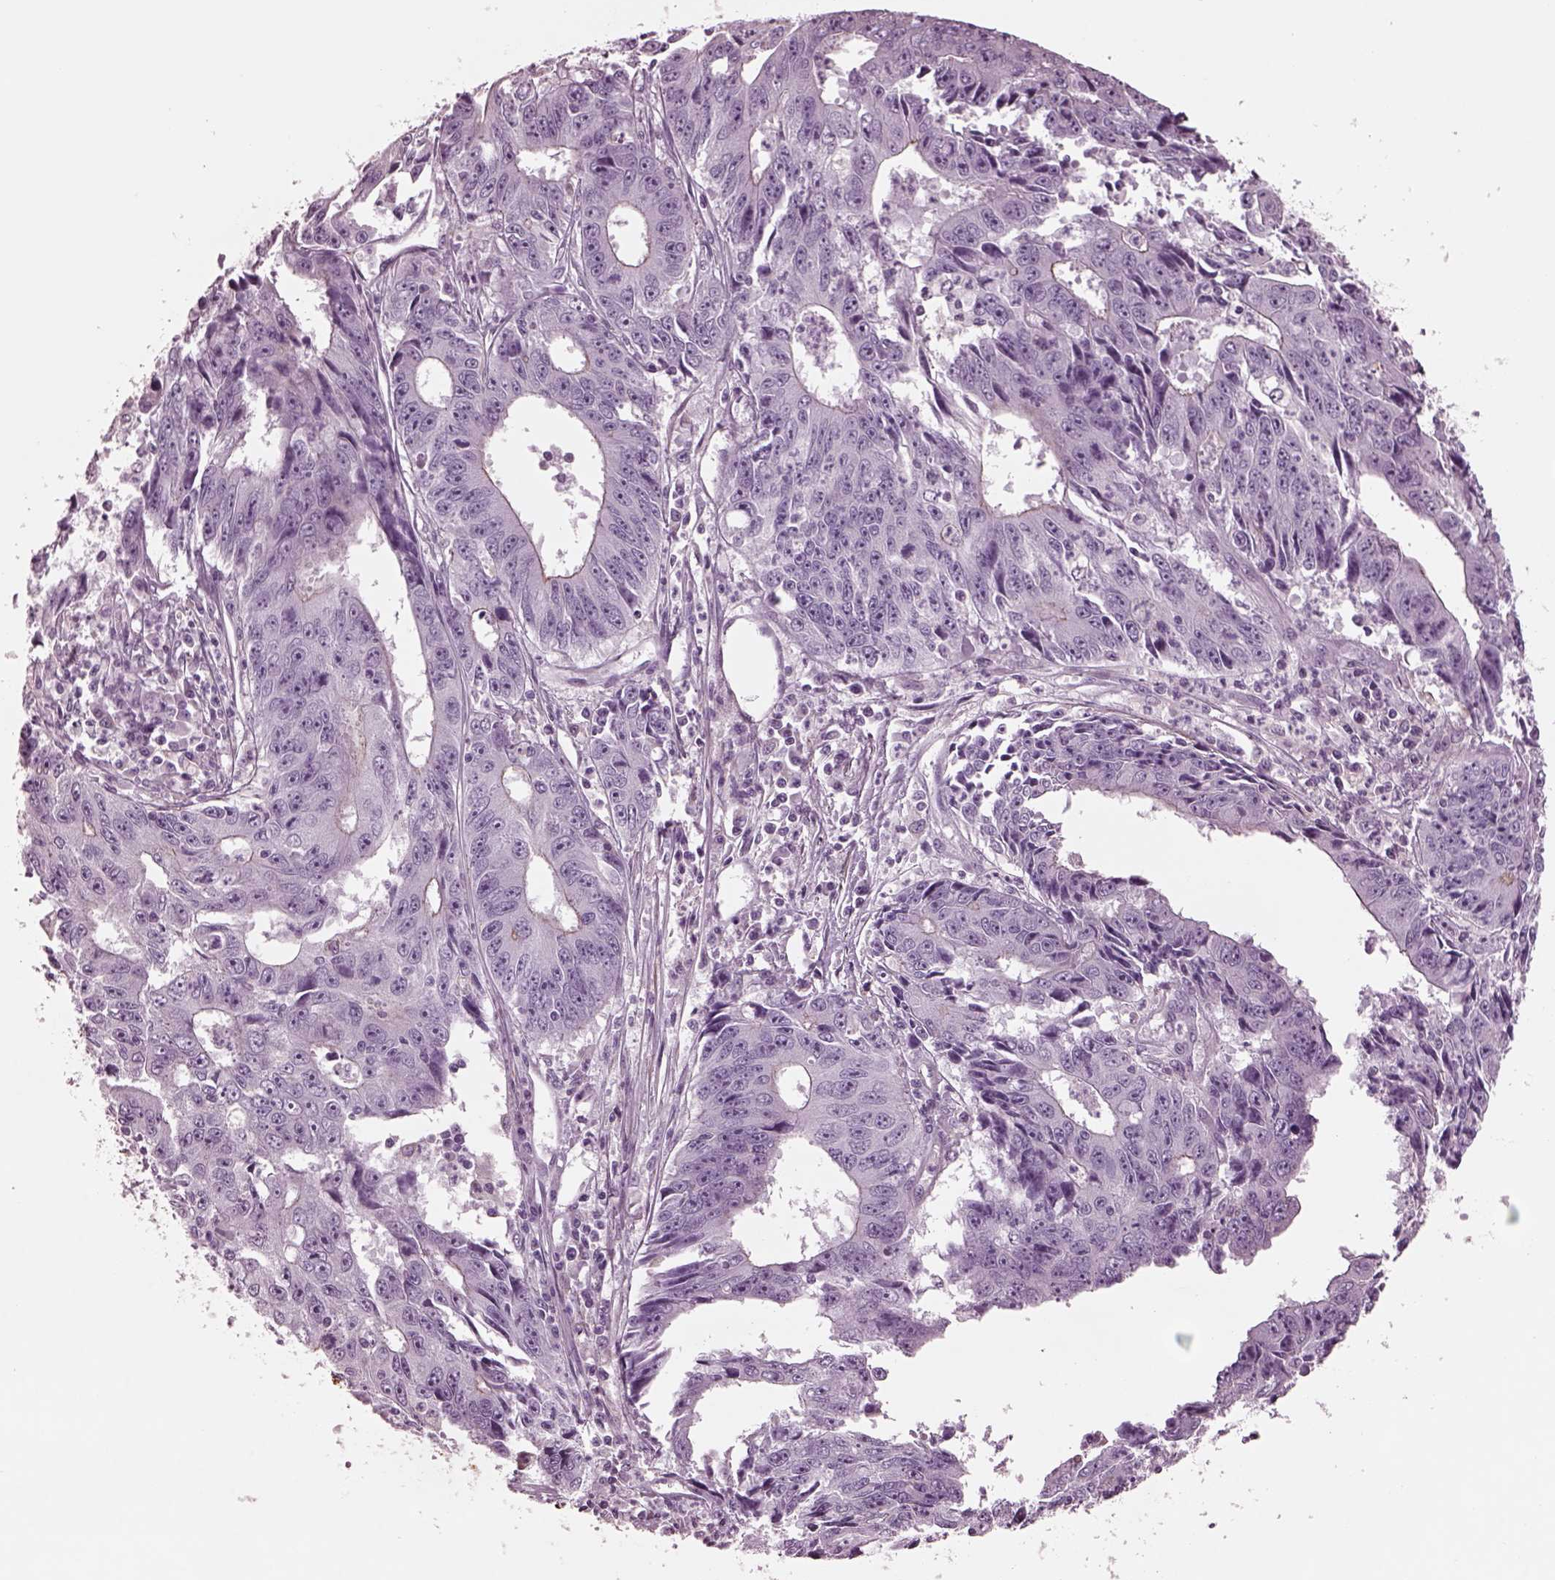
{"staining": {"intensity": "negative", "quantity": "none", "location": "none"}, "tissue": "liver cancer", "cell_type": "Tumor cells", "image_type": "cancer", "snomed": [{"axis": "morphology", "description": "Cholangiocarcinoma"}, {"axis": "topography", "description": "Liver"}], "caption": "Protein analysis of liver cancer (cholangiocarcinoma) exhibits no significant staining in tumor cells. Brightfield microscopy of immunohistochemistry (IHC) stained with DAB (3,3'-diaminobenzidine) (brown) and hematoxylin (blue), captured at high magnification.", "gene": "GDF11", "patient": {"sex": "male", "age": 65}}